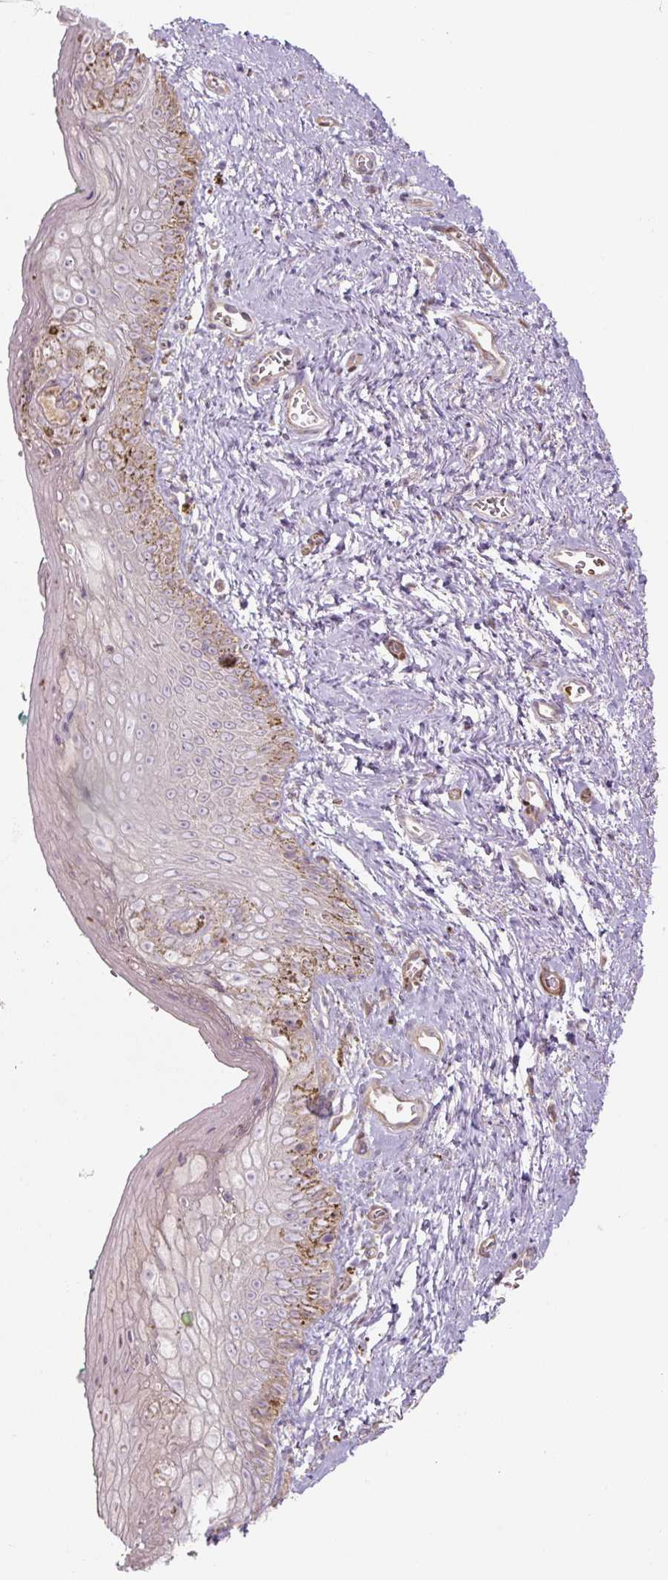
{"staining": {"intensity": "moderate", "quantity": "<25%", "location": "cytoplasmic/membranous"}, "tissue": "vagina", "cell_type": "Squamous epithelial cells", "image_type": "normal", "snomed": [{"axis": "morphology", "description": "Normal tissue, NOS"}, {"axis": "topography", "description": "Vulva"}, {"axis": "topography", "description": "Vagina"}, {"axis": "topography", "description": "Peripheral nerve tissue"}], "caption": "Brown immunohistochemical staining in normal human vagina shows moderate cytoplasmic/membranous expression in about <25% of squamous epithelial cells. The protein is stained brown, and the nuclei are stained in blue (DAB (3,3'-diaminobenzidine) IHC with brightfield microscopy, high magnification).", "gene": "RASA1", "patient": {"sex": "female", "age": 66}}